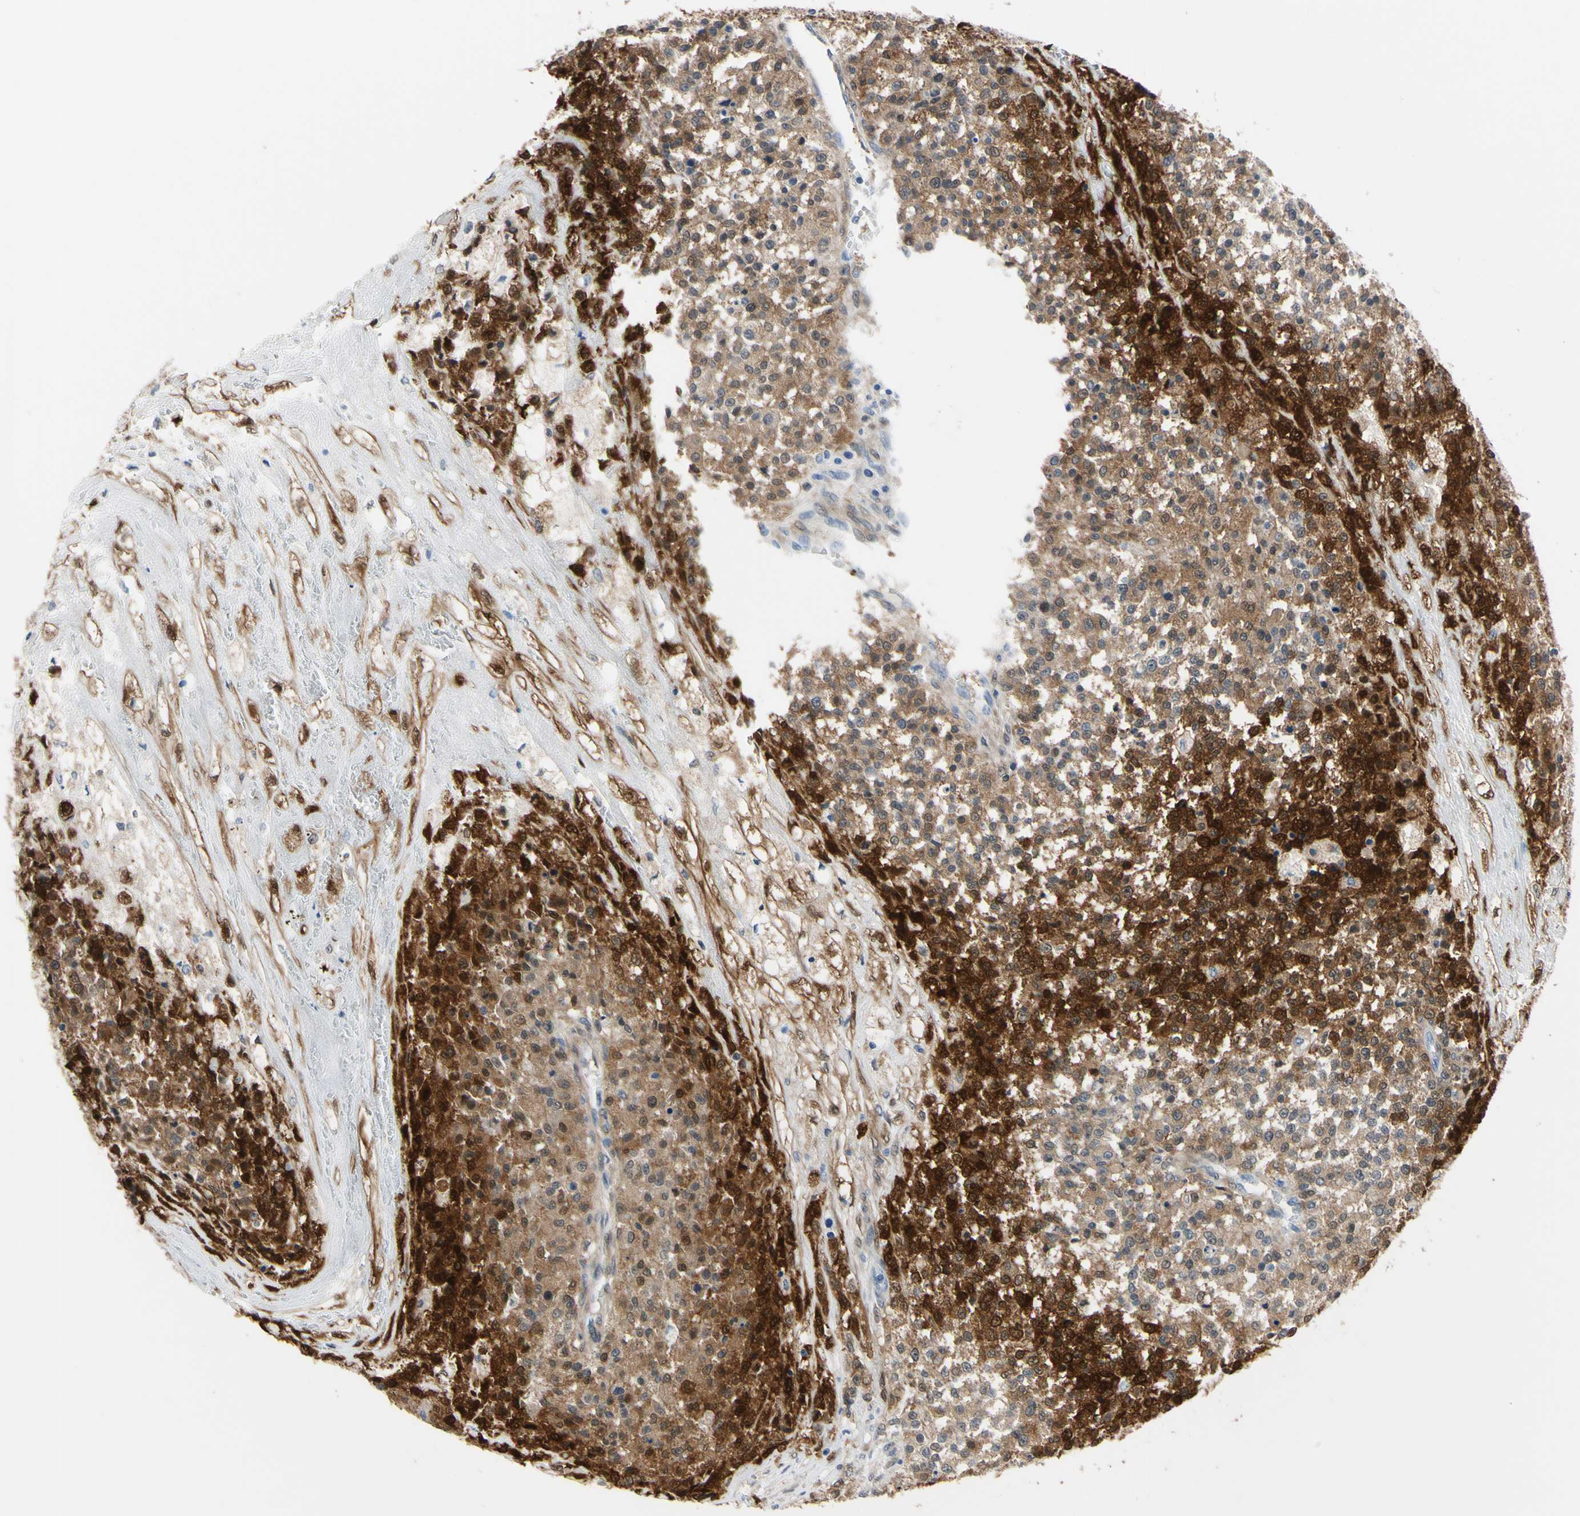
{"staining": {"intensity": "strong", "quantity": ">75%", "location": "cytoplasmic/membranous,nuclear"}, "tissue": "testis cancer", "cell_type": "Tumor cells", "image_type": "cancer", "snomed": [{"axis": "morphology", "description": "Seminoma, NOS"}, {"axis": "topography", "description": "Testis"}], "caption": "Protein staining of testis seminoma tissue displays strong cytoplasmic/membranous and nuclear positivity in approximately >75% of tumor cells.", "gene": "NOL3", "patient": {"sex": "male", "age": 59}}